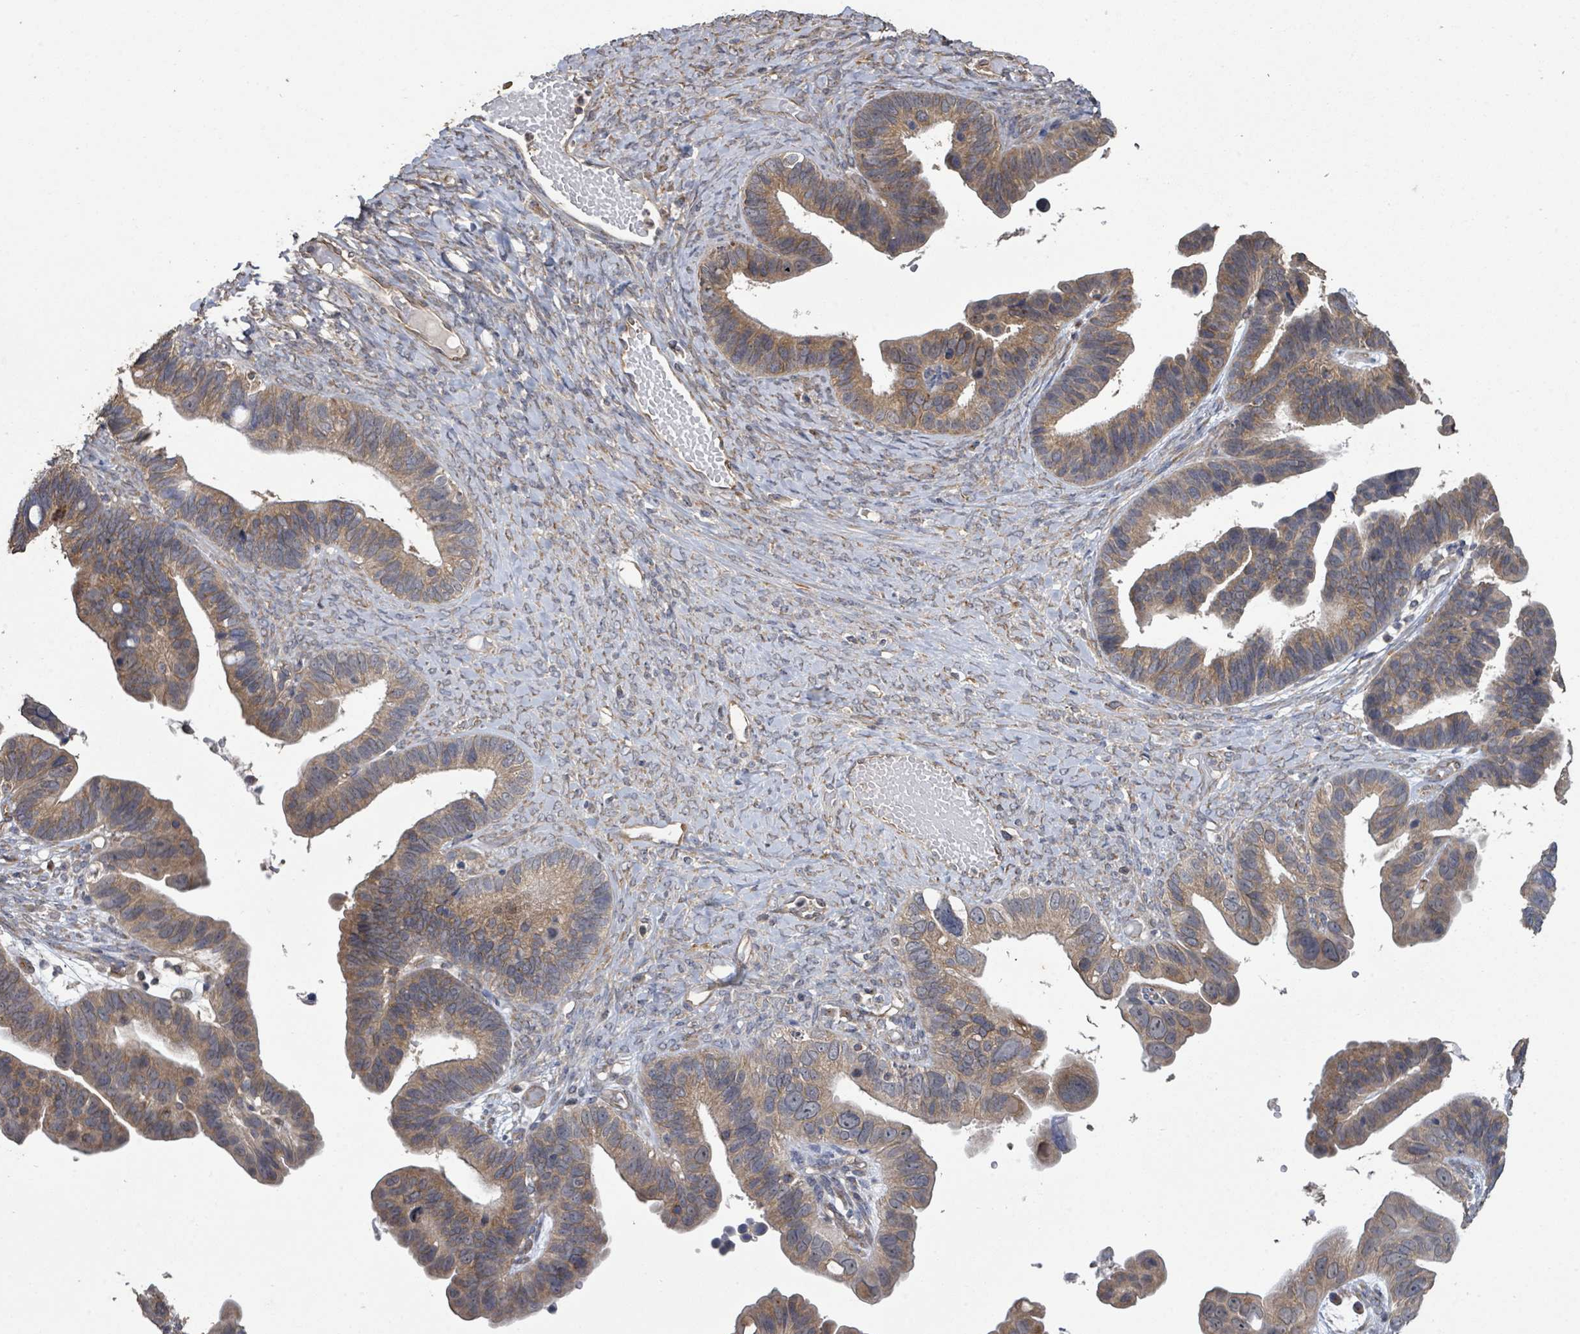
{"staining": {"intensity": "moderate", "quantity": ">75%", "location": "cytoplasmic/membranous"}, "tissue": "ovarian cancer", "cell_type": "Tumor cells", "image_type": "cancer", "snomed": [{"axis": "morphology", "description": "Cystadenocarcinoma, serous, NOS"}, {"axis": "topography", "description": "Ovary"}], "caption": "This is an image of IHC staining of serous cystadenocarcinoma (ovarian), which shows moderate positivity in the cytoplasmic/membranous of tumor cells.", "gene": "SLC9A7", "patient": {"sex": "female", "age": 56}}